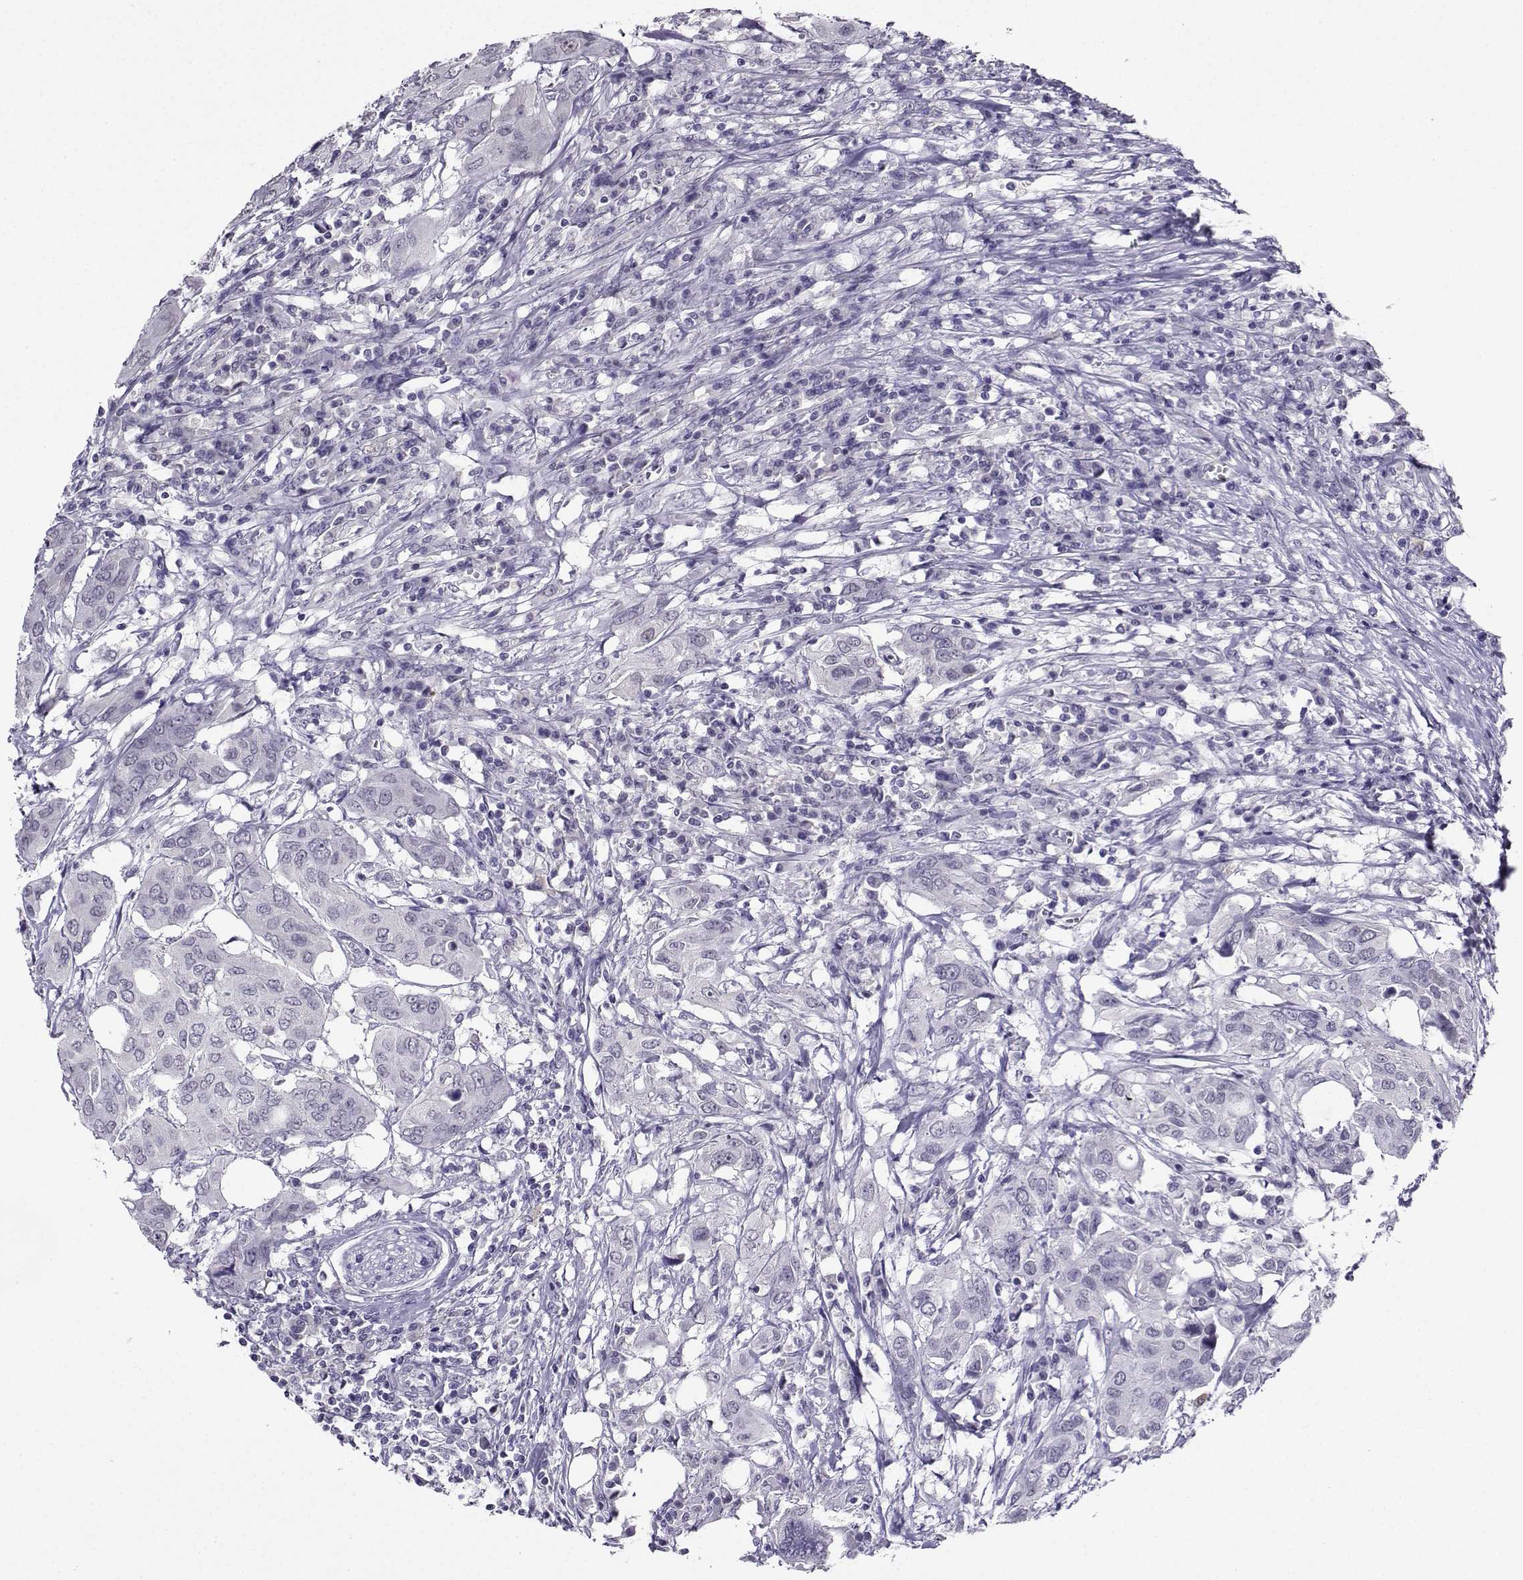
{"staining": {"intensity": "negative", "quantity": "none", "location": "none"}, "tissue": "urothelial cancer", "cell_type": "Tumor cells", "image_type": "cancer", "snomed": [{"axis": "morphology", "description": "Urothelial carcinoma, NOS"}, {"axis": "morphology", "description": "Urothelial carcinoma, High grade"}, {"axis": "topography", "description": "Urinary bladder"}], "caption": "This micrograph is of urothelial cancer stained with immunohistochemistry (IHC) to label a protein in brown with the nuclei are counter-stained blue. There is no expression in tumor cells.", "gene": "LRFN2", "patient": {"sex": "male", "age": 63}}